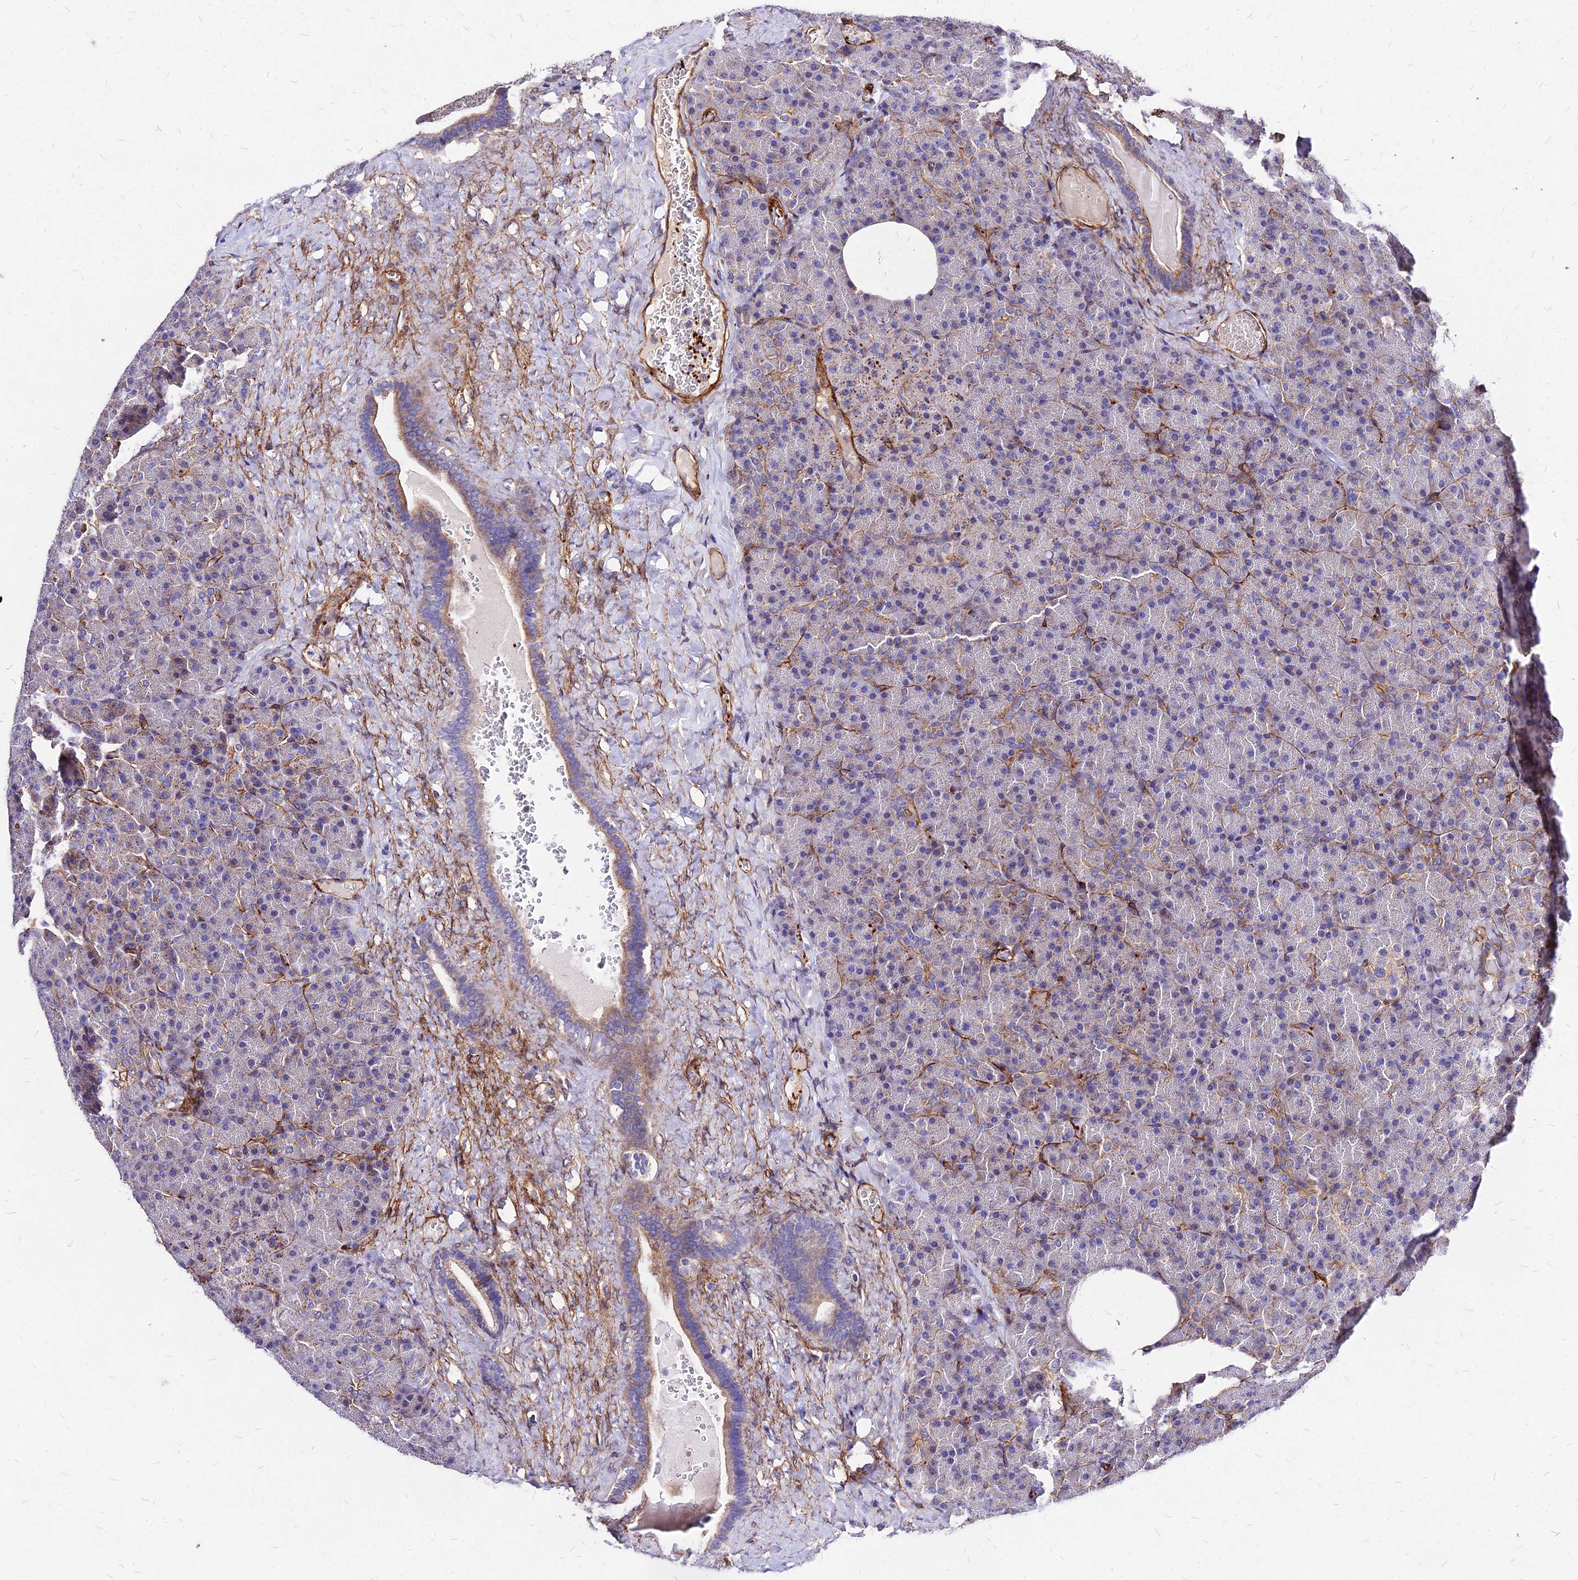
{"staining": {"intensity": "moderate", "quantity": "<25%", "location": "cytoplasmic/membranous"}, "tissue": "pancreas", "cell_type": "Exocrine glandular cells", "image_type": "normal", "snomed": [{"axis": "morphology", "description": "Normal tissue, NOS"}, {"axis": "morphology", "description": "Carcinoid, malignant, NOS"}, {"axis": "topography", "description": "Pancreas"}], "caption": "Moderate cytoplasmic/membranous expression for a protein is identified in about <25% of exocrine glandular cells of normal pancreas using immunohistochemistry.", "gene": "EFCC1", "patient": {"sex": "female", "age": 35}}